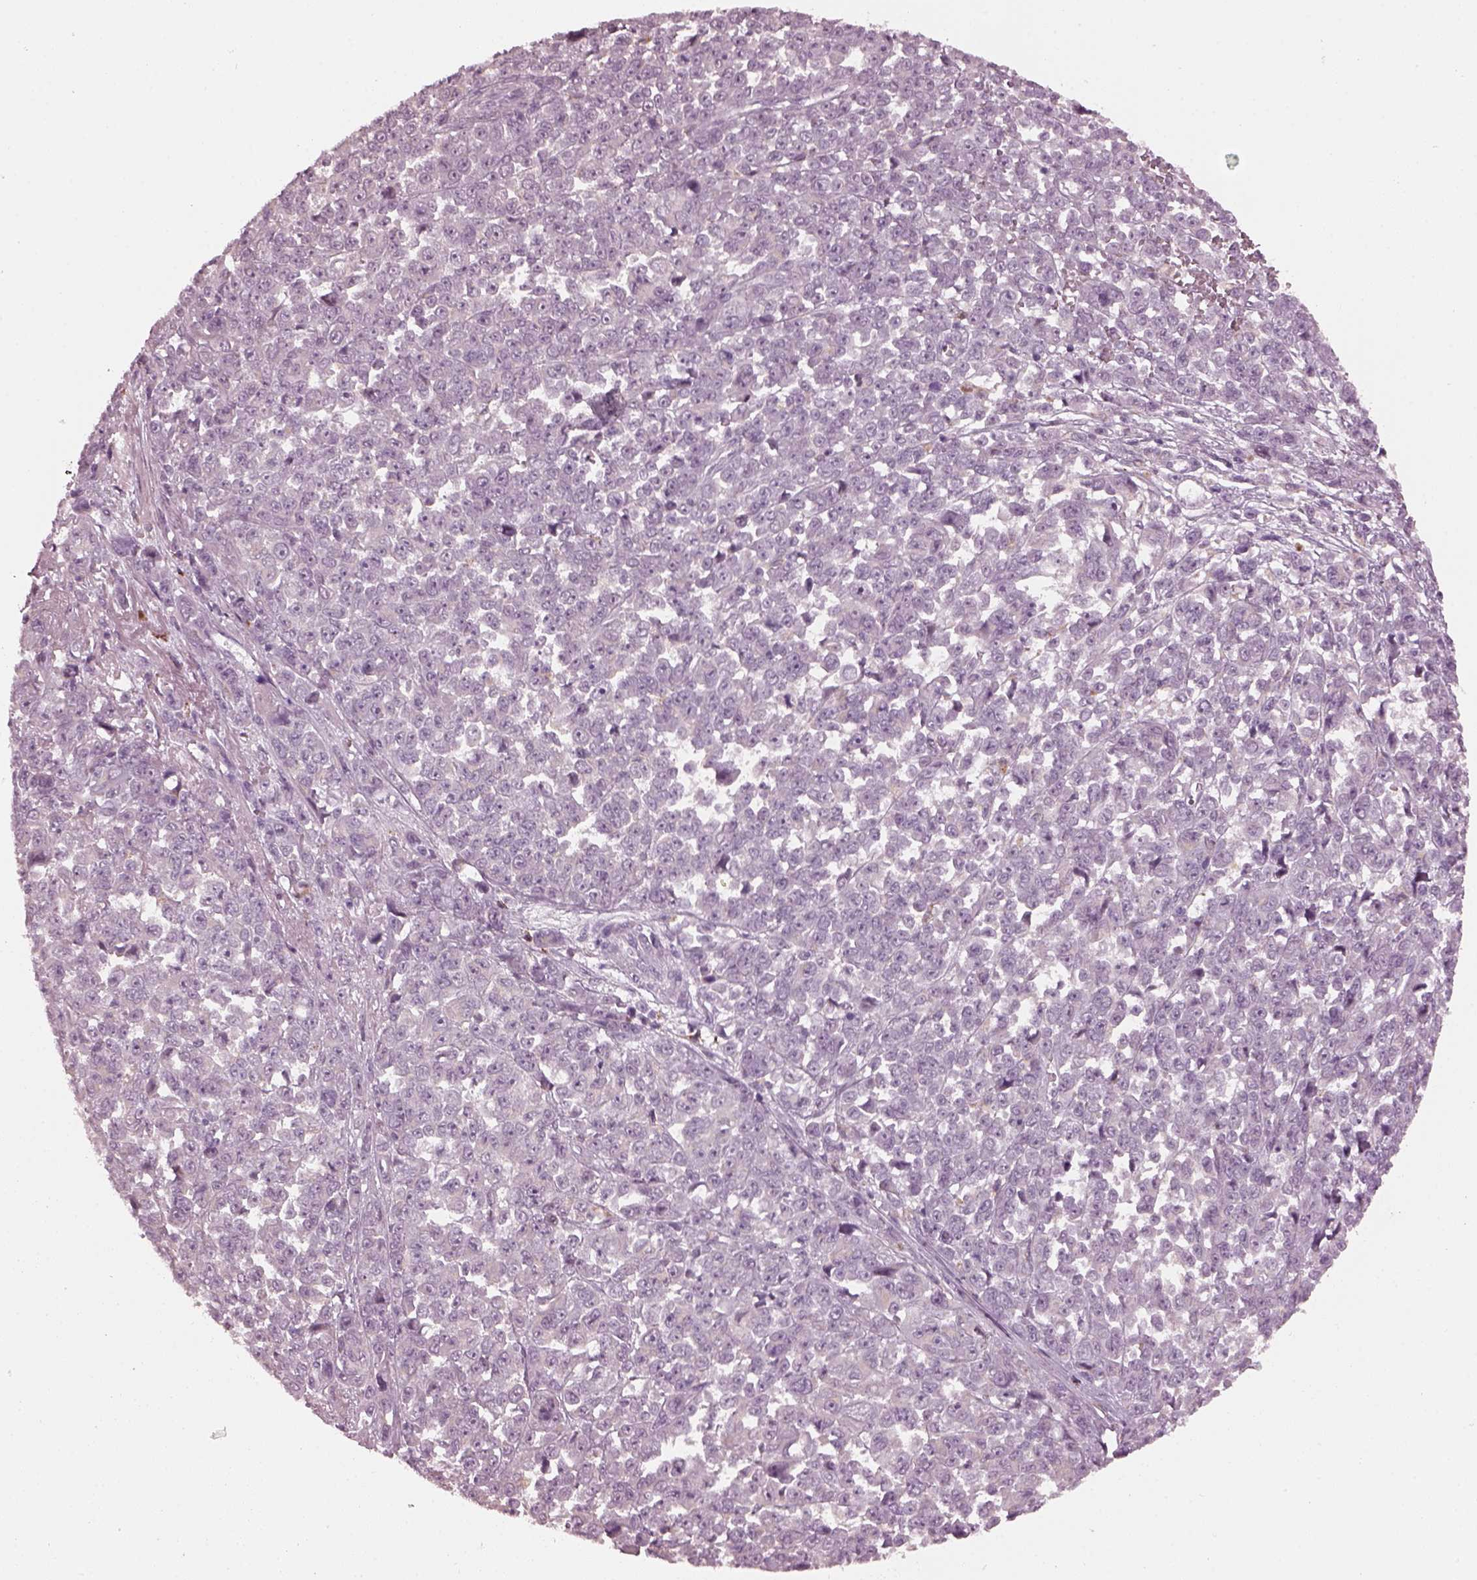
{"staining": {"intensity": "negative", "quantity": "none", "location": "none"}, "tissue": "melanoma", "cell_type": "Tumor cells", "image_type": "cancer", "snomed": [{"axis": "morphology", "description": "Malignant melanoma, NOS"}, {"axis": "topography", "description": "Skin"}], "caption": "DAB (3,3'-diaminobenzidine) immunohistochemical staining of human malignant melanoma exhibits no significant positivity in tumor cells. (IHC, brightfield microscopy, high magnification).", "gene": "SLAMF8", "patient": {"sex": "female", "age": 95}}